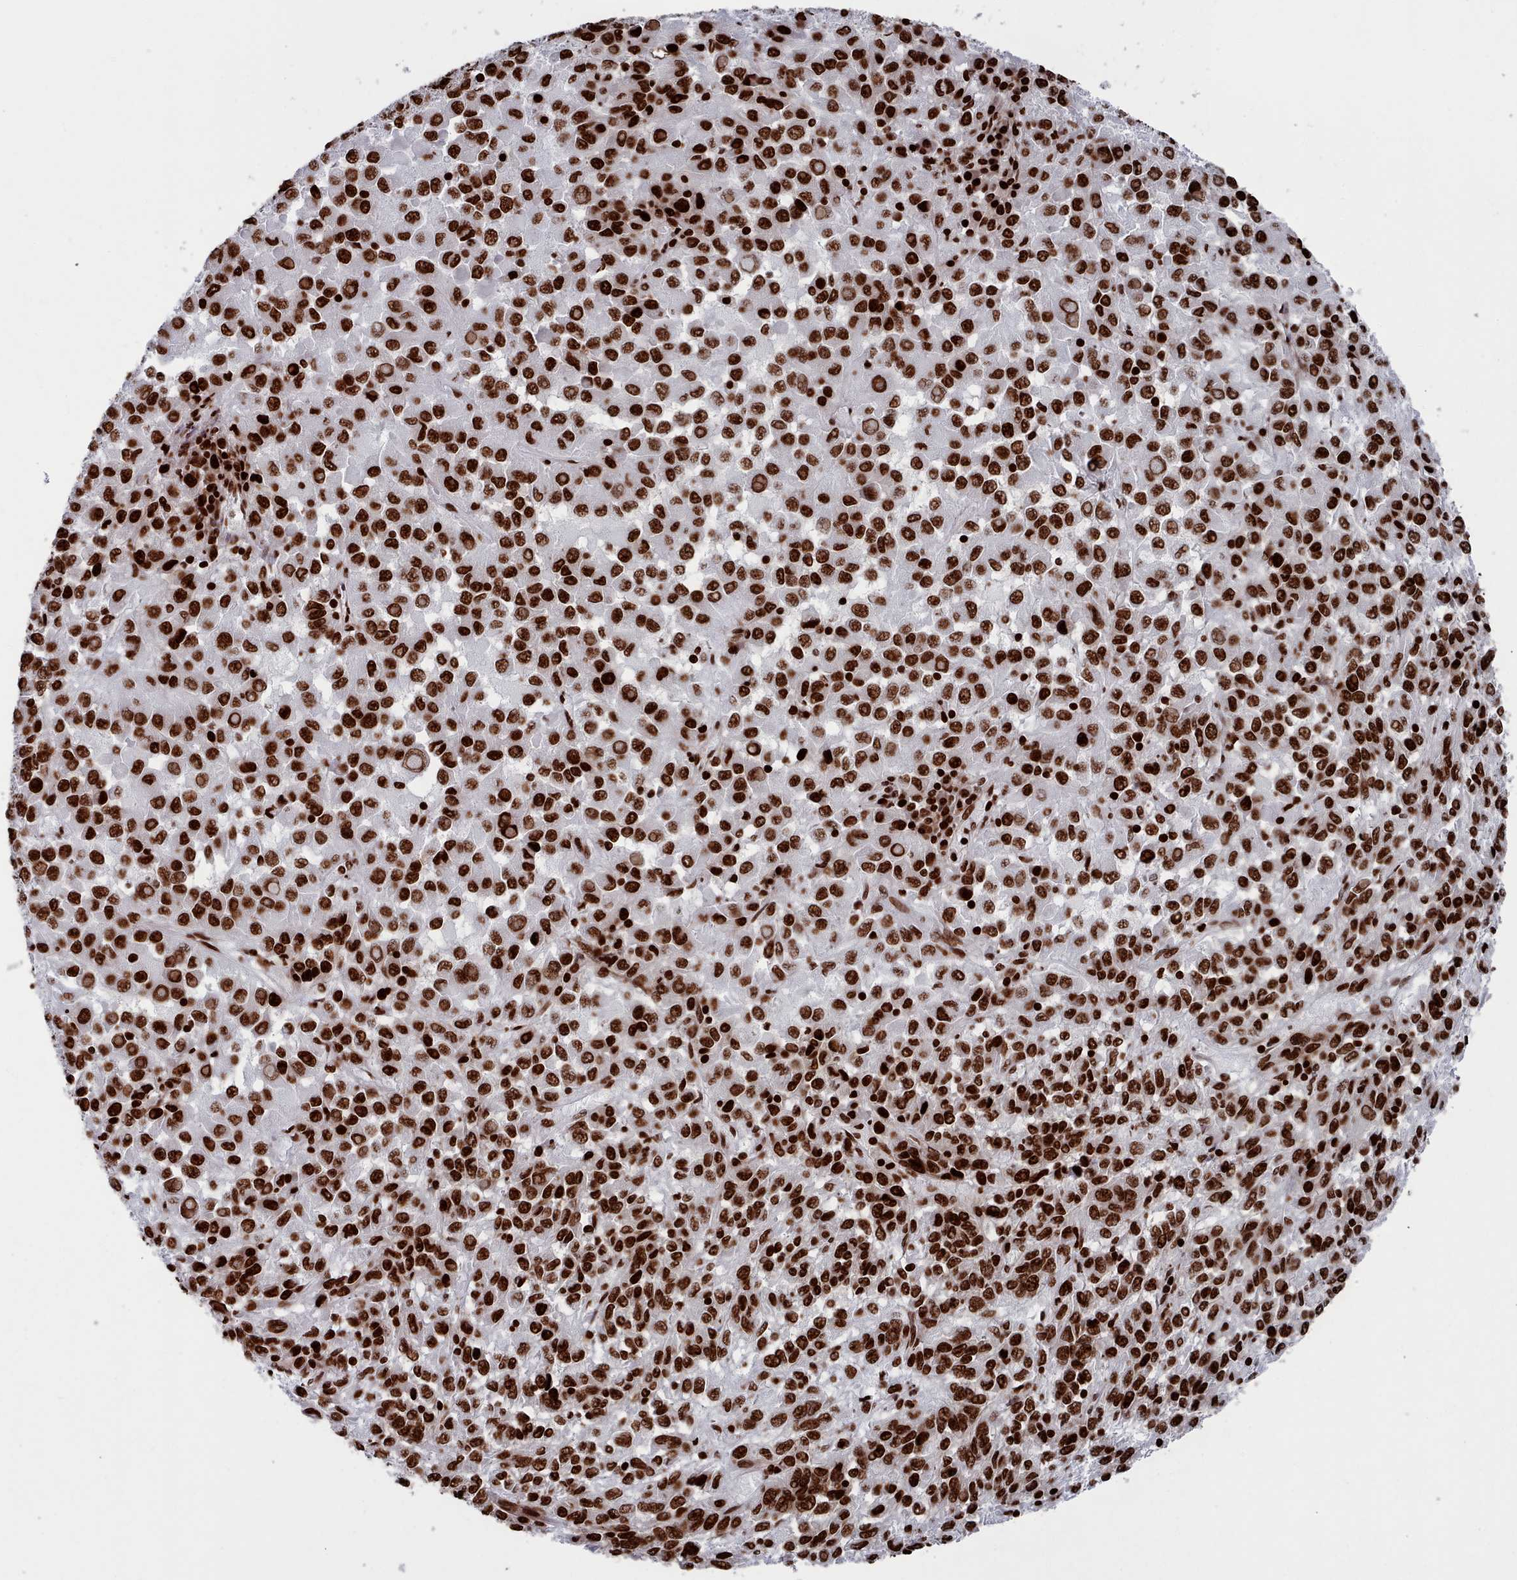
{"staining": {"intensity": "strong", "quantity": ">75%", "location": "nuclear"}, "tissue": "melanoma", "cell_type": "Tumor cells", "image_type": "cancer", "snomed": [{"axis": "morphology", "description": "Malignant melanoma, Metastatic site"}, {"axis": "topography", "description": "Lung"}], "caption": "This is a photomicrograph of immunohistochemistry staining of malignant melanoma (metastatic site), which shows strong staining in the nuclear of tumor cells.", "gene": "PCDHB12", "patient": {"sex": "male", "age": 64}}